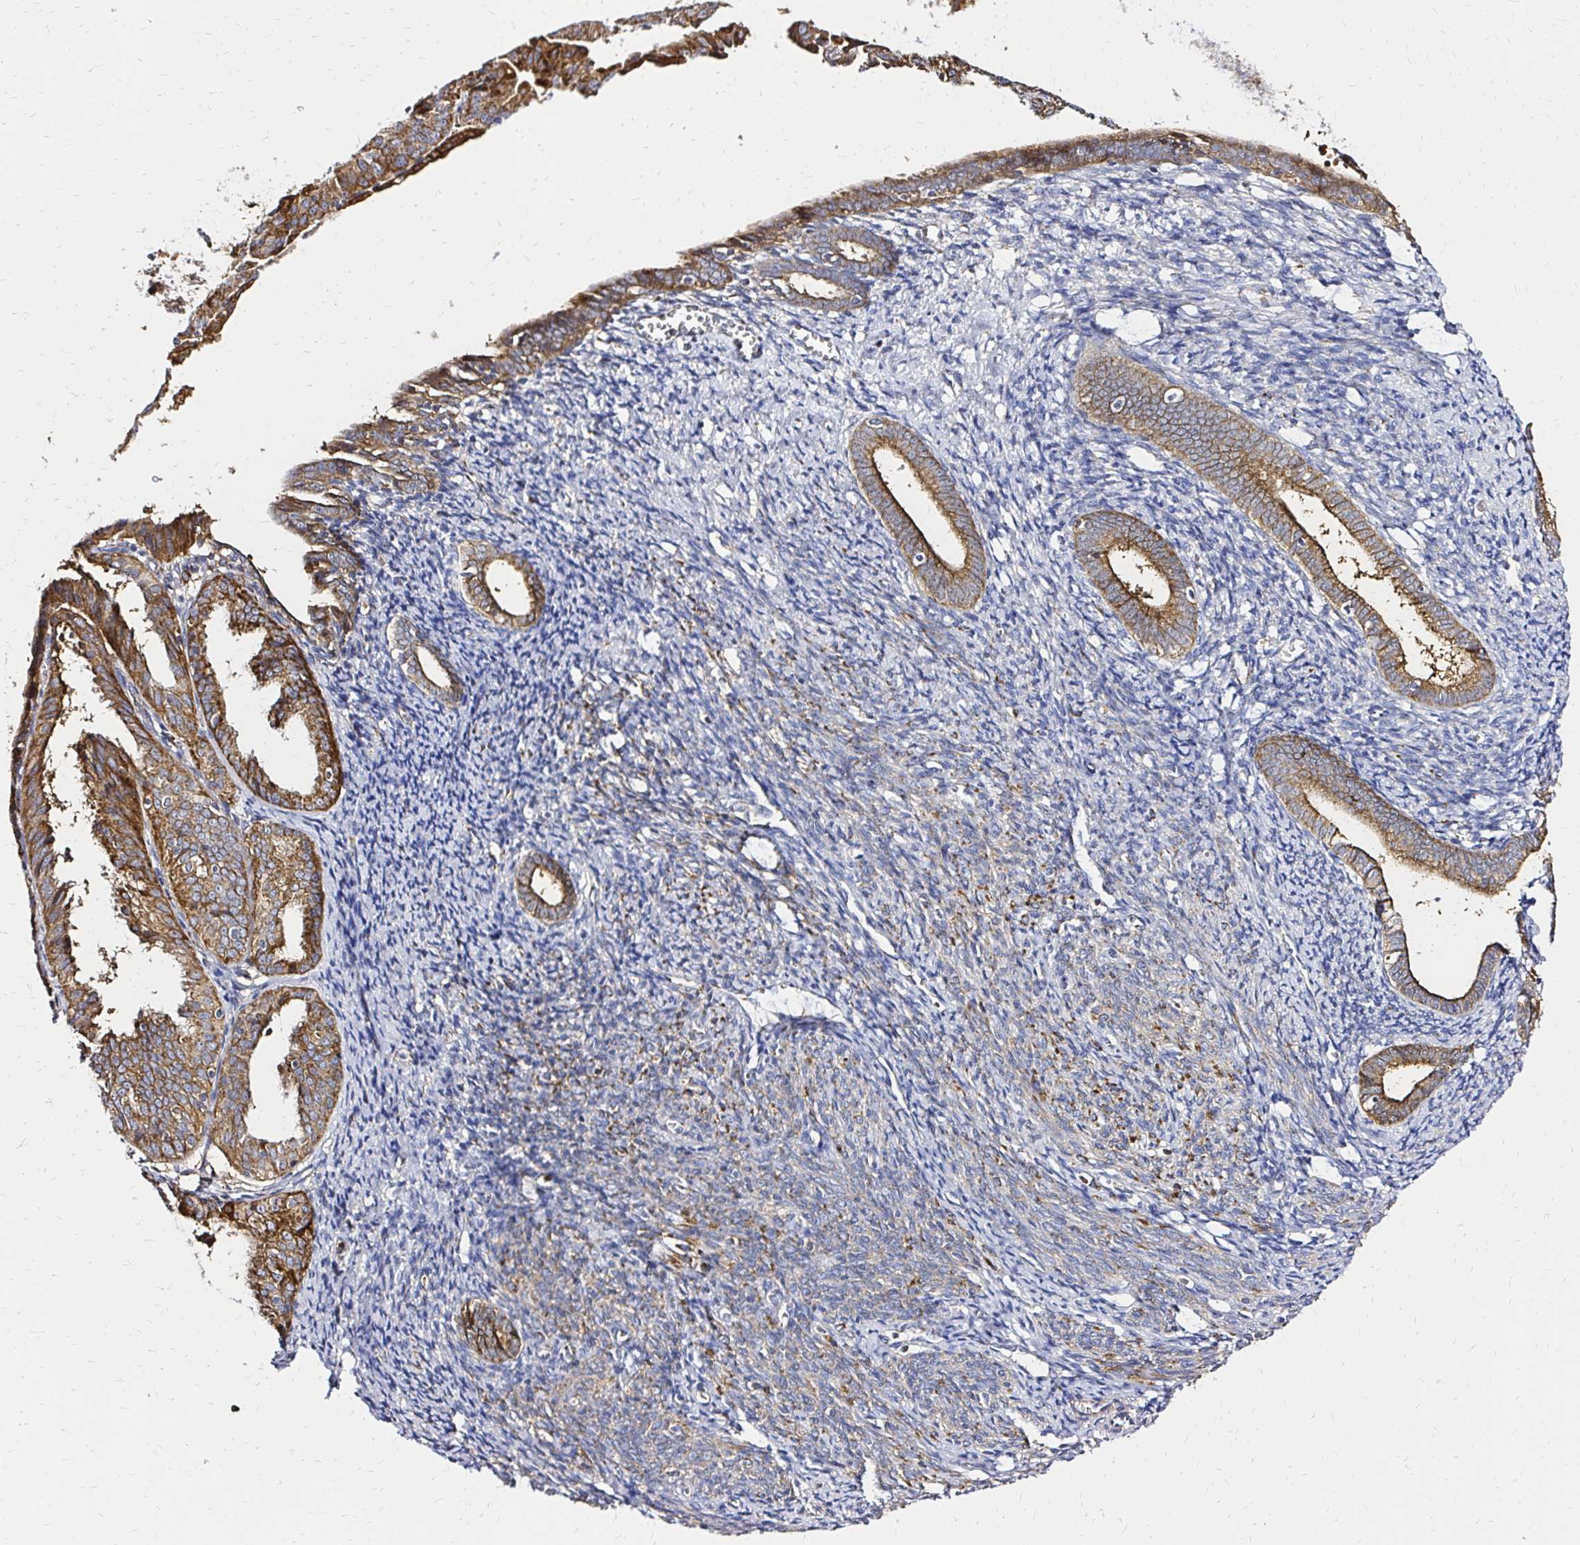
{"staining": {"intensity": "strong", "quantity": ">75%", "location": "cytoplasmic/membranous"}, "tissue": "endometrial cancer", "cell_type": "Tumor cells", "image_type": "cancer", "snomed": [{"axis": "morphology", "description": "Adenocarcinoma, NOS"}, {"axis": "topography", "description": "Endometrium"}], "caption": "A high amount of strong cytoplasmic/membranous staining is appreciated in approximately >75% of tumor cells in endometrial adenocarcinoma tissue.", "gene": "MRPL13", "patient": {"sex": "female", "age": 56}}